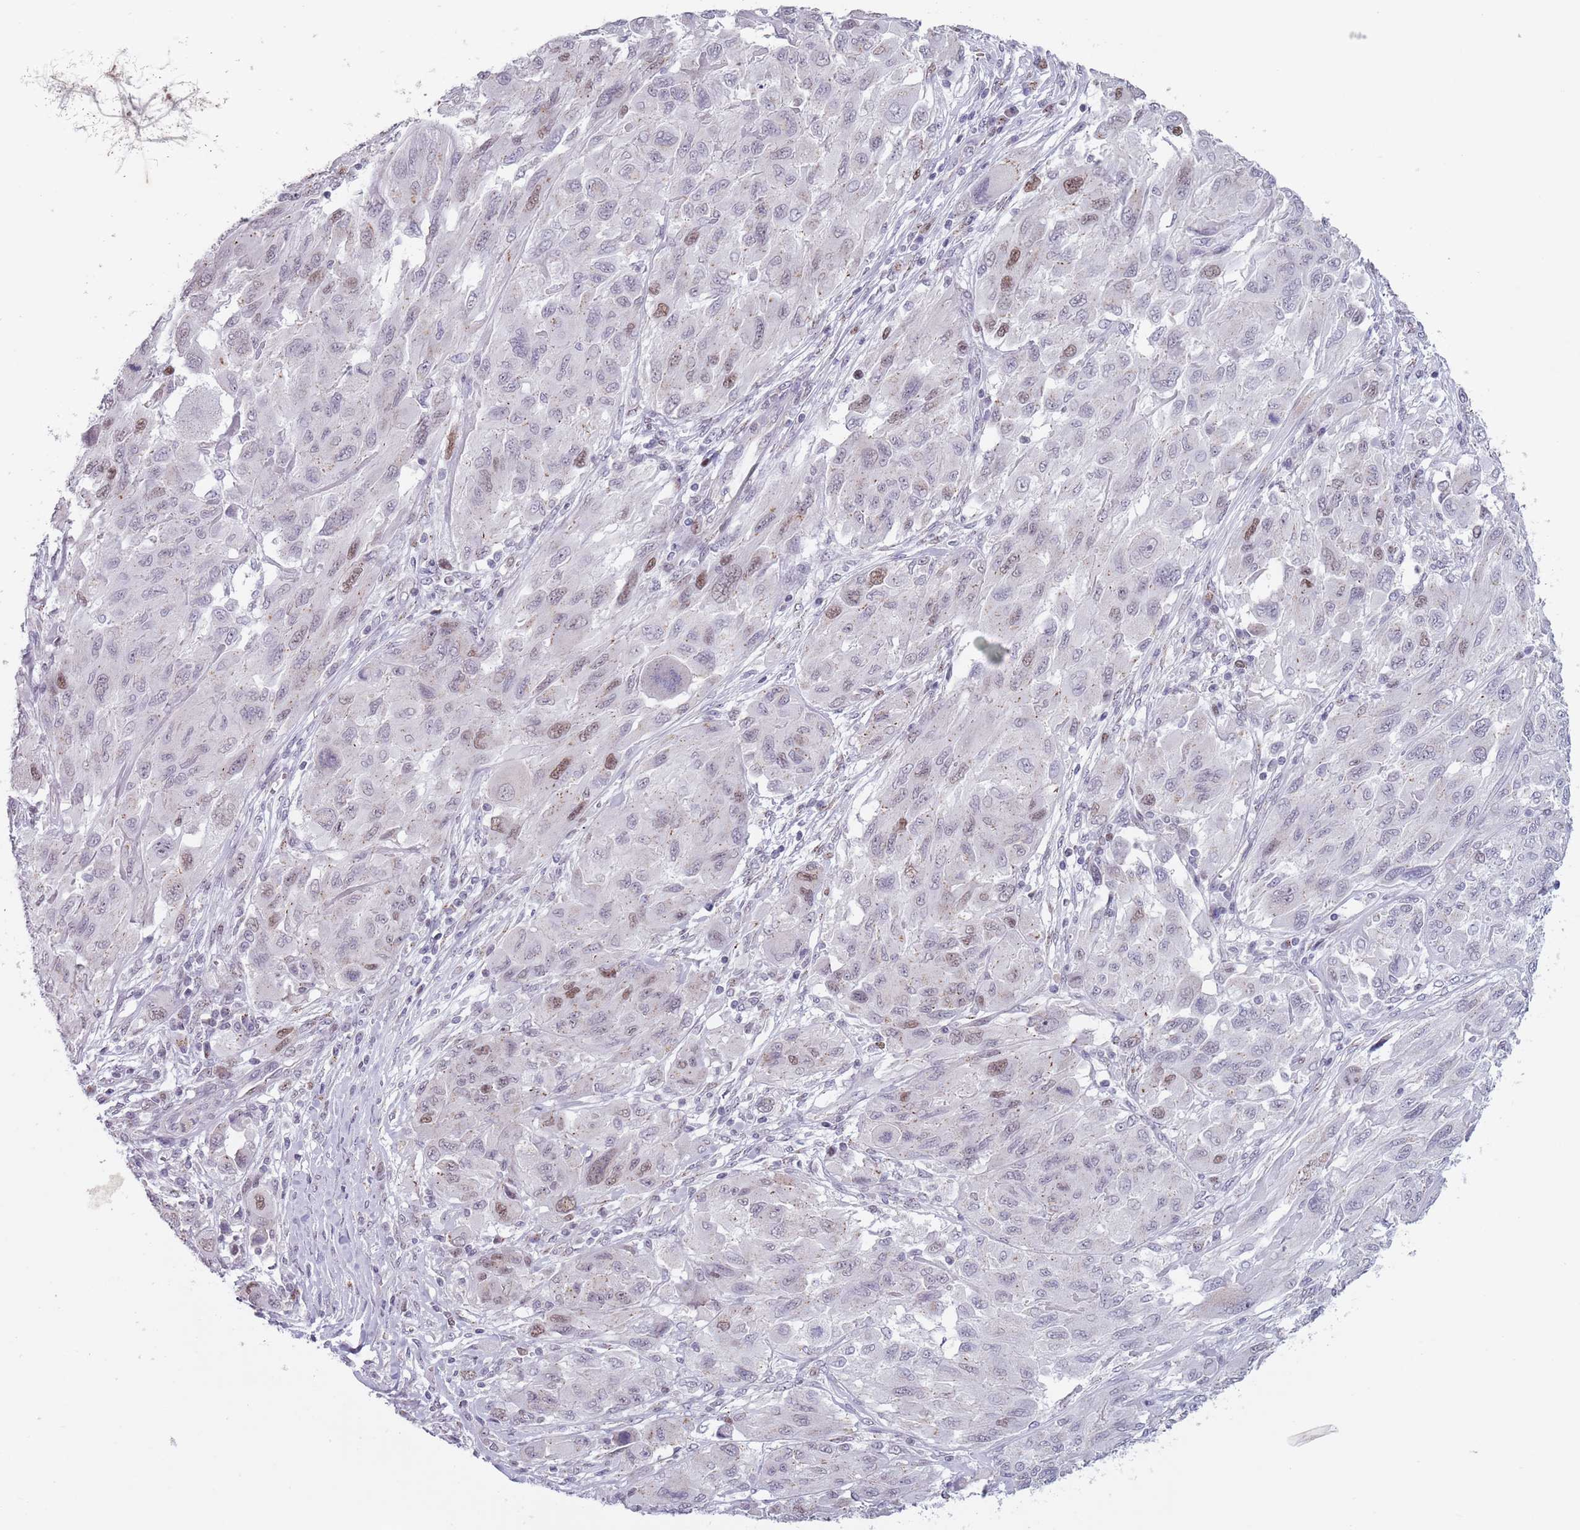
{"staining": {"intensity": "weak", "quantity": "<25%", "location": "nuclear"}, "tissue": "melanoma", "cell_type": "Tumor cells", "image_type": "cancer", "snomed": [{"axis": "morphology", "description": "Malignant melanoma, NOS"}, {"axis": "topography", "description": "Skin"}], "caption": "Tumor cells show no significant positivity in melanoma. (DAB (3,3'-diaminobenzidine) immunohistochemistry (IHC) with hematoxylin counter stain).", "gene": "ZKSCAN2", "patient": {"sex": "female", "age": 91}}